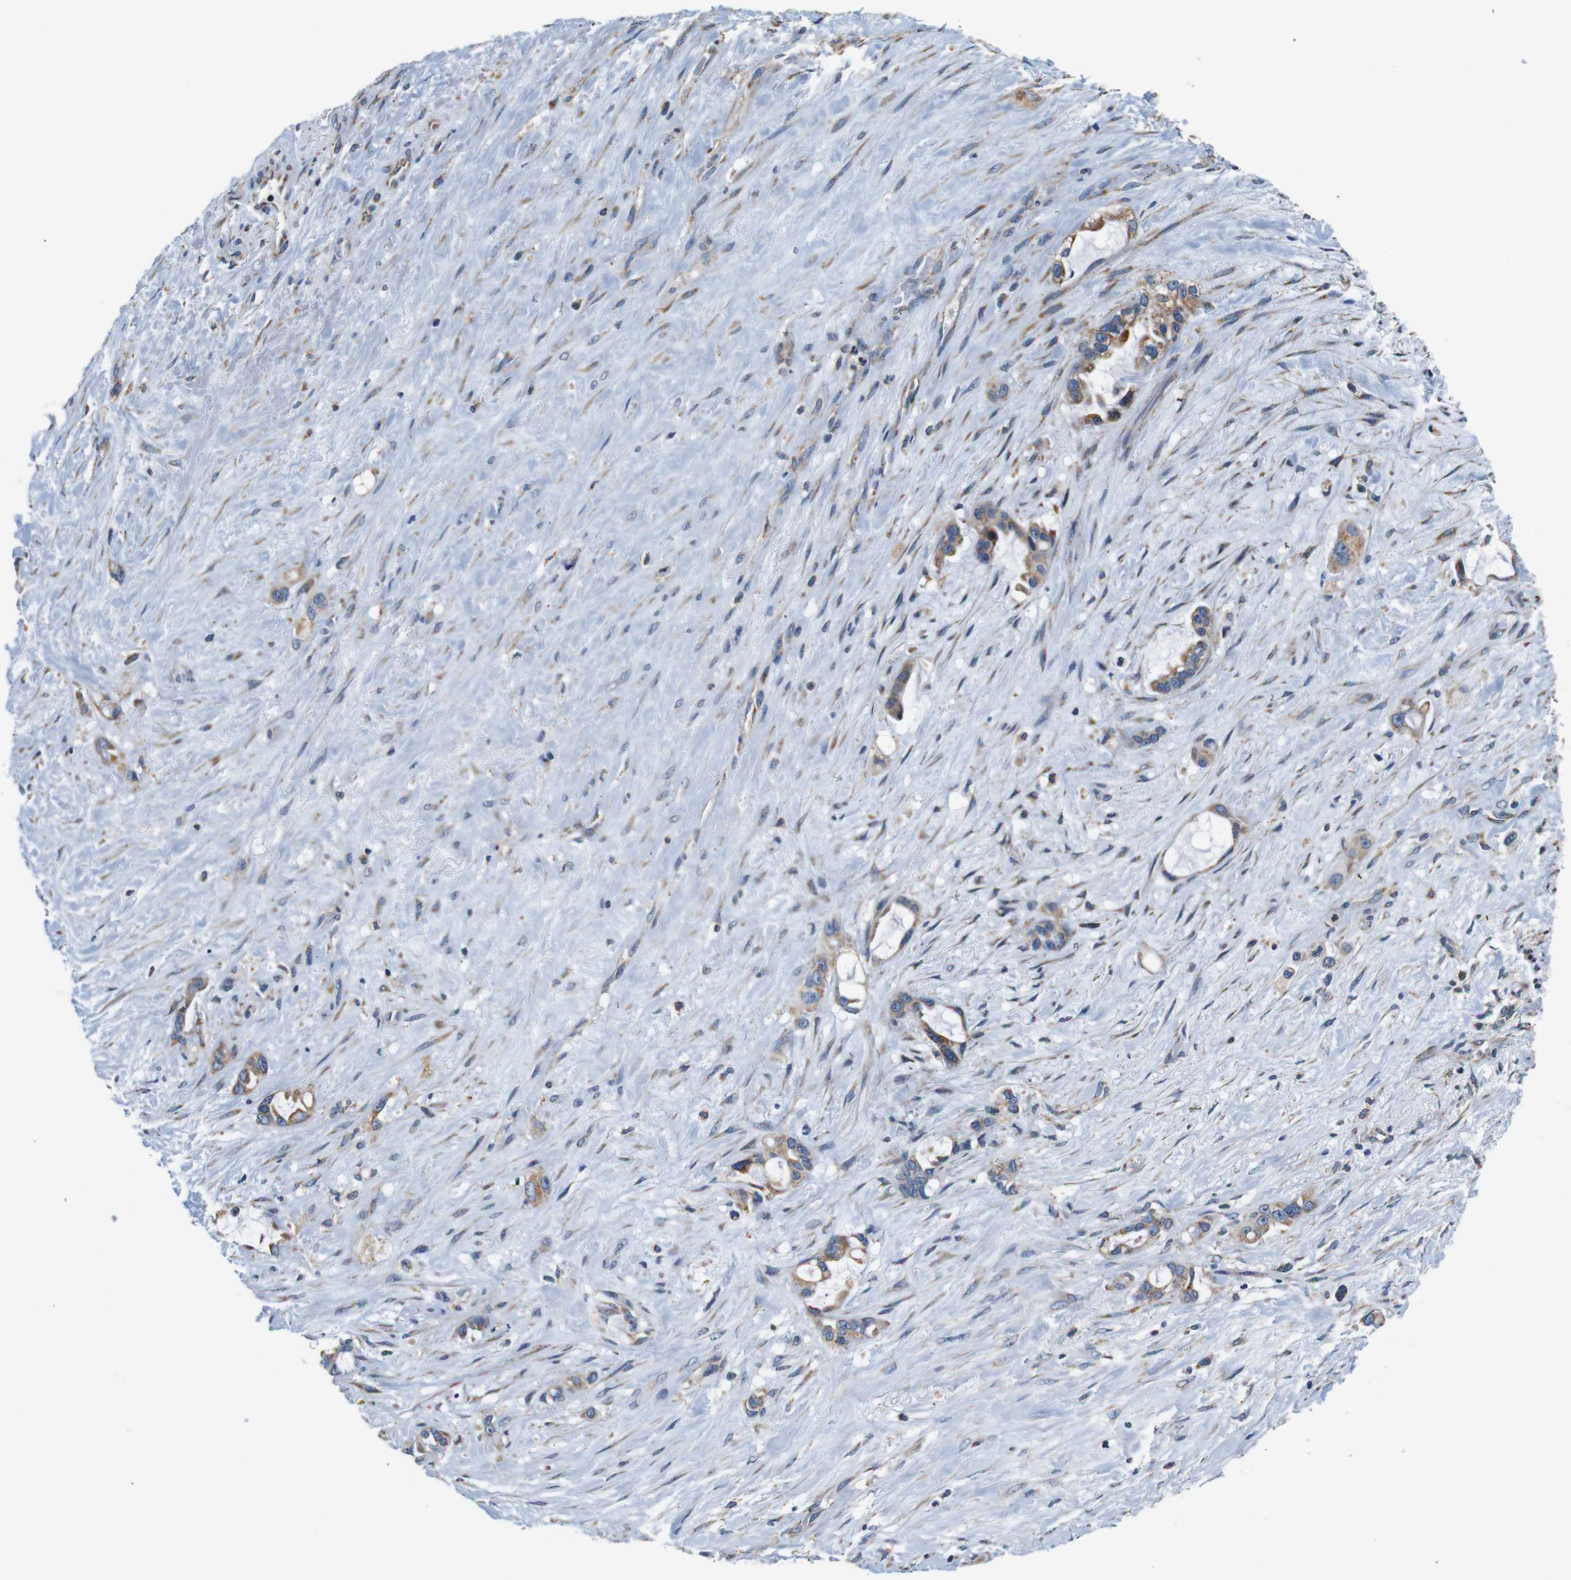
{"staining": {"intensity": "moderate", "quantity": ">75%", "location": "cytoplasmic/membranous"}, "tissue": "liver cancer", "cell_type": "Tumor cells", "image_type": "cancer", "snomed": [{"axis": "morphology", "description": "Cholangiocarcinoma"}, {"axis": "topography", "description": "Liver"}], "caption": "IHC staining of cholangiocarcinoma (liver), which reveals medium levels of moderate cytoplasmic/membranous positivity in about >75% of tumor cells indicating moderate cytoplasmic/membranous protein expression. The staining was performed using DAB (3,3'-diaminobenzidine) (brown) for protein detection and nuclei were counterstained in hematoxylin (blue).", "gene": "LRP4", "patient": {"sex": "female", "age": 65}}